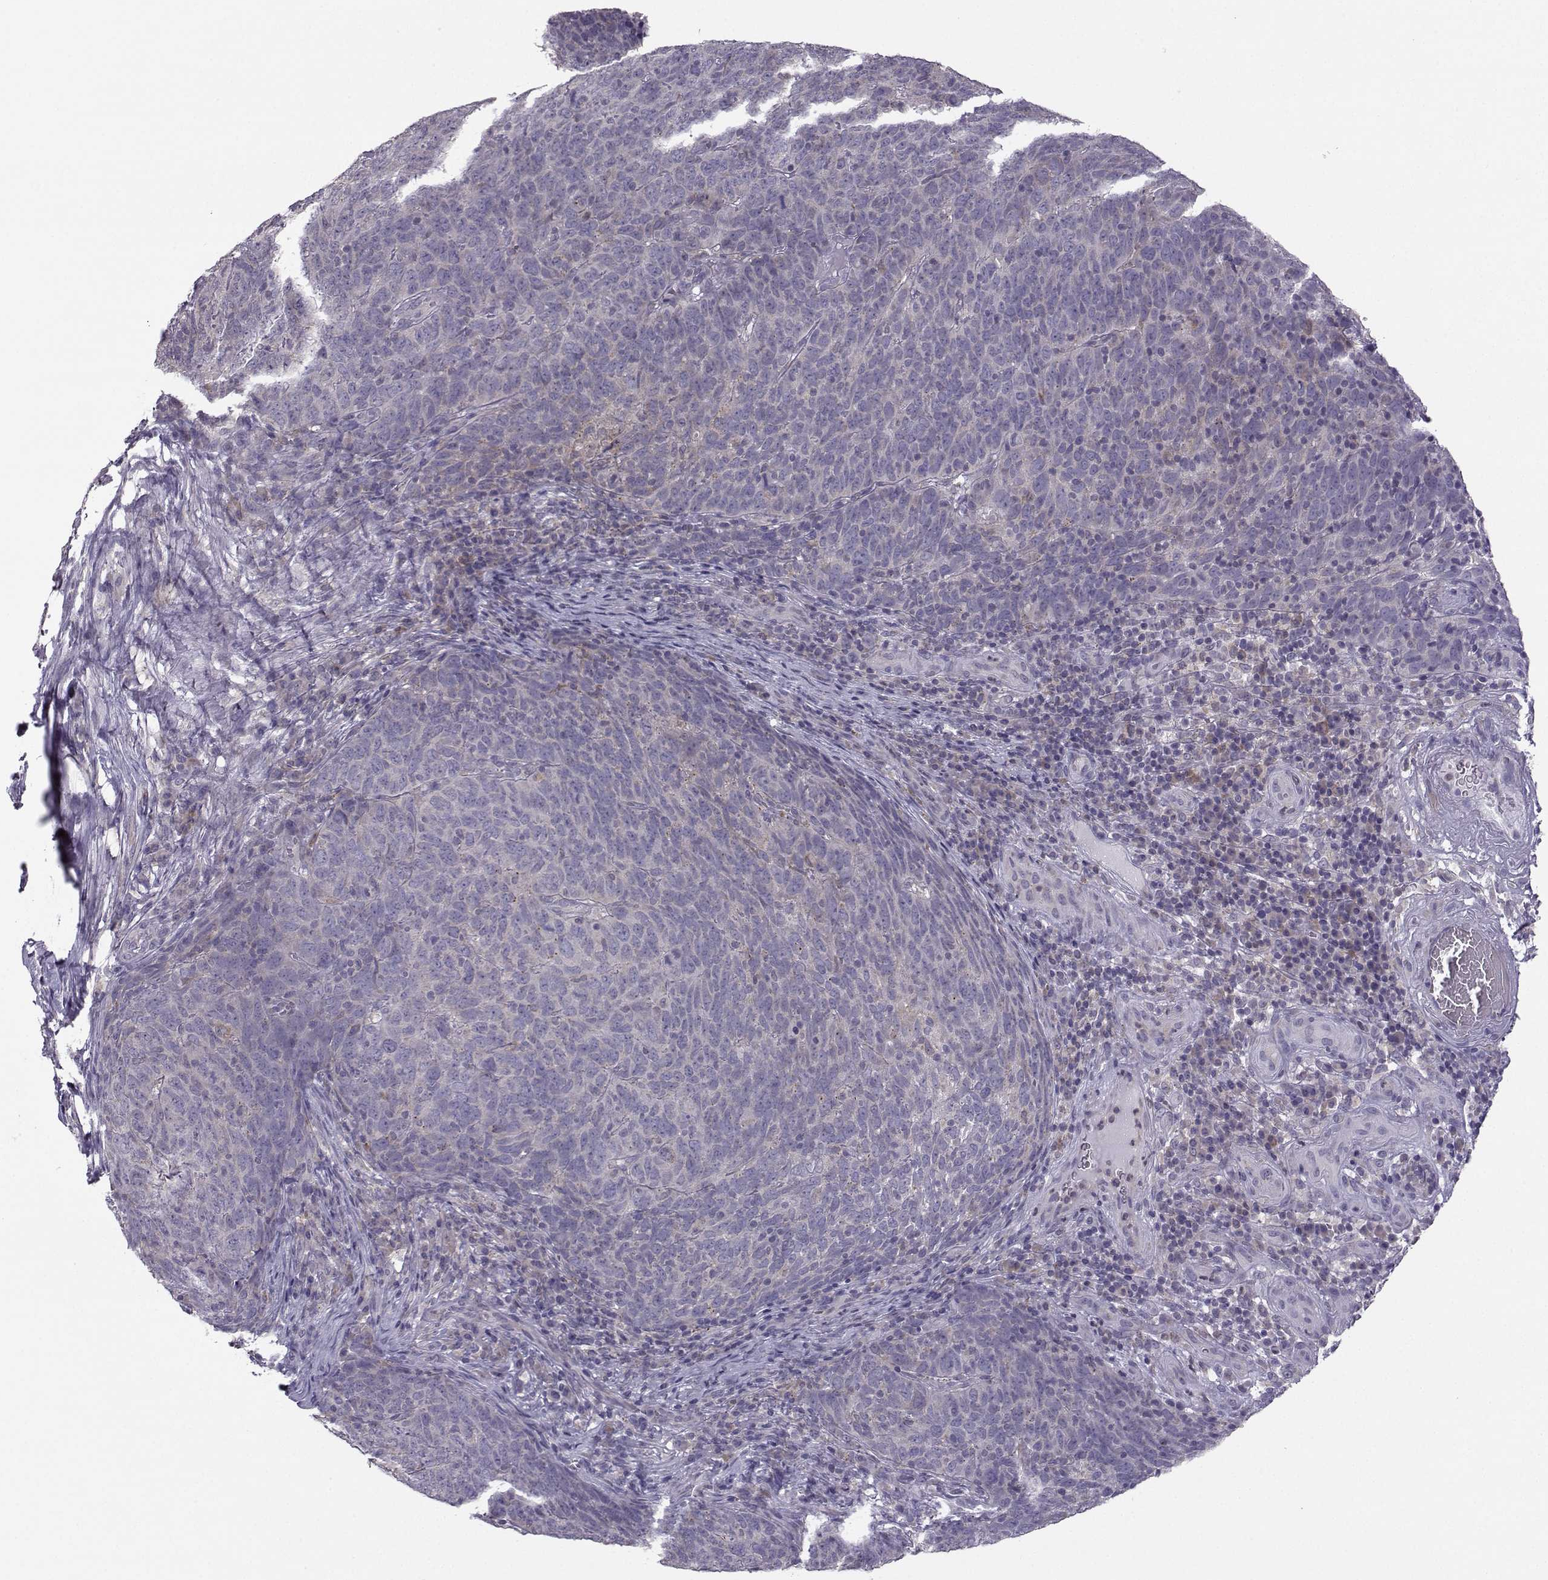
{"staining": {"intensity": "negative", "quantity": "none", "location": "none"}, "tissue": "skin cancer", "cell_type": "Tumor cells", "image_type": "cancer", "snomed": [{"axis": "morphology", "description": "Squamous cell carcinoma, NOS"}, {"axis": "topography", "description": "Skin"}, {"axis": "topography", "description": "Anal"}], "caption": "This is a image of immunohistochemistry (IHC) staining of skin squamous cell carcinoma, which shows no positivity in tumor cells. (Brightfield microscopy of DAB (3,3'-diaminobenzidine) immunohistochemistry (IHC) at high magnification).", "gene": "FCAMR", "patient": {"sex": "female", "age": 51}}